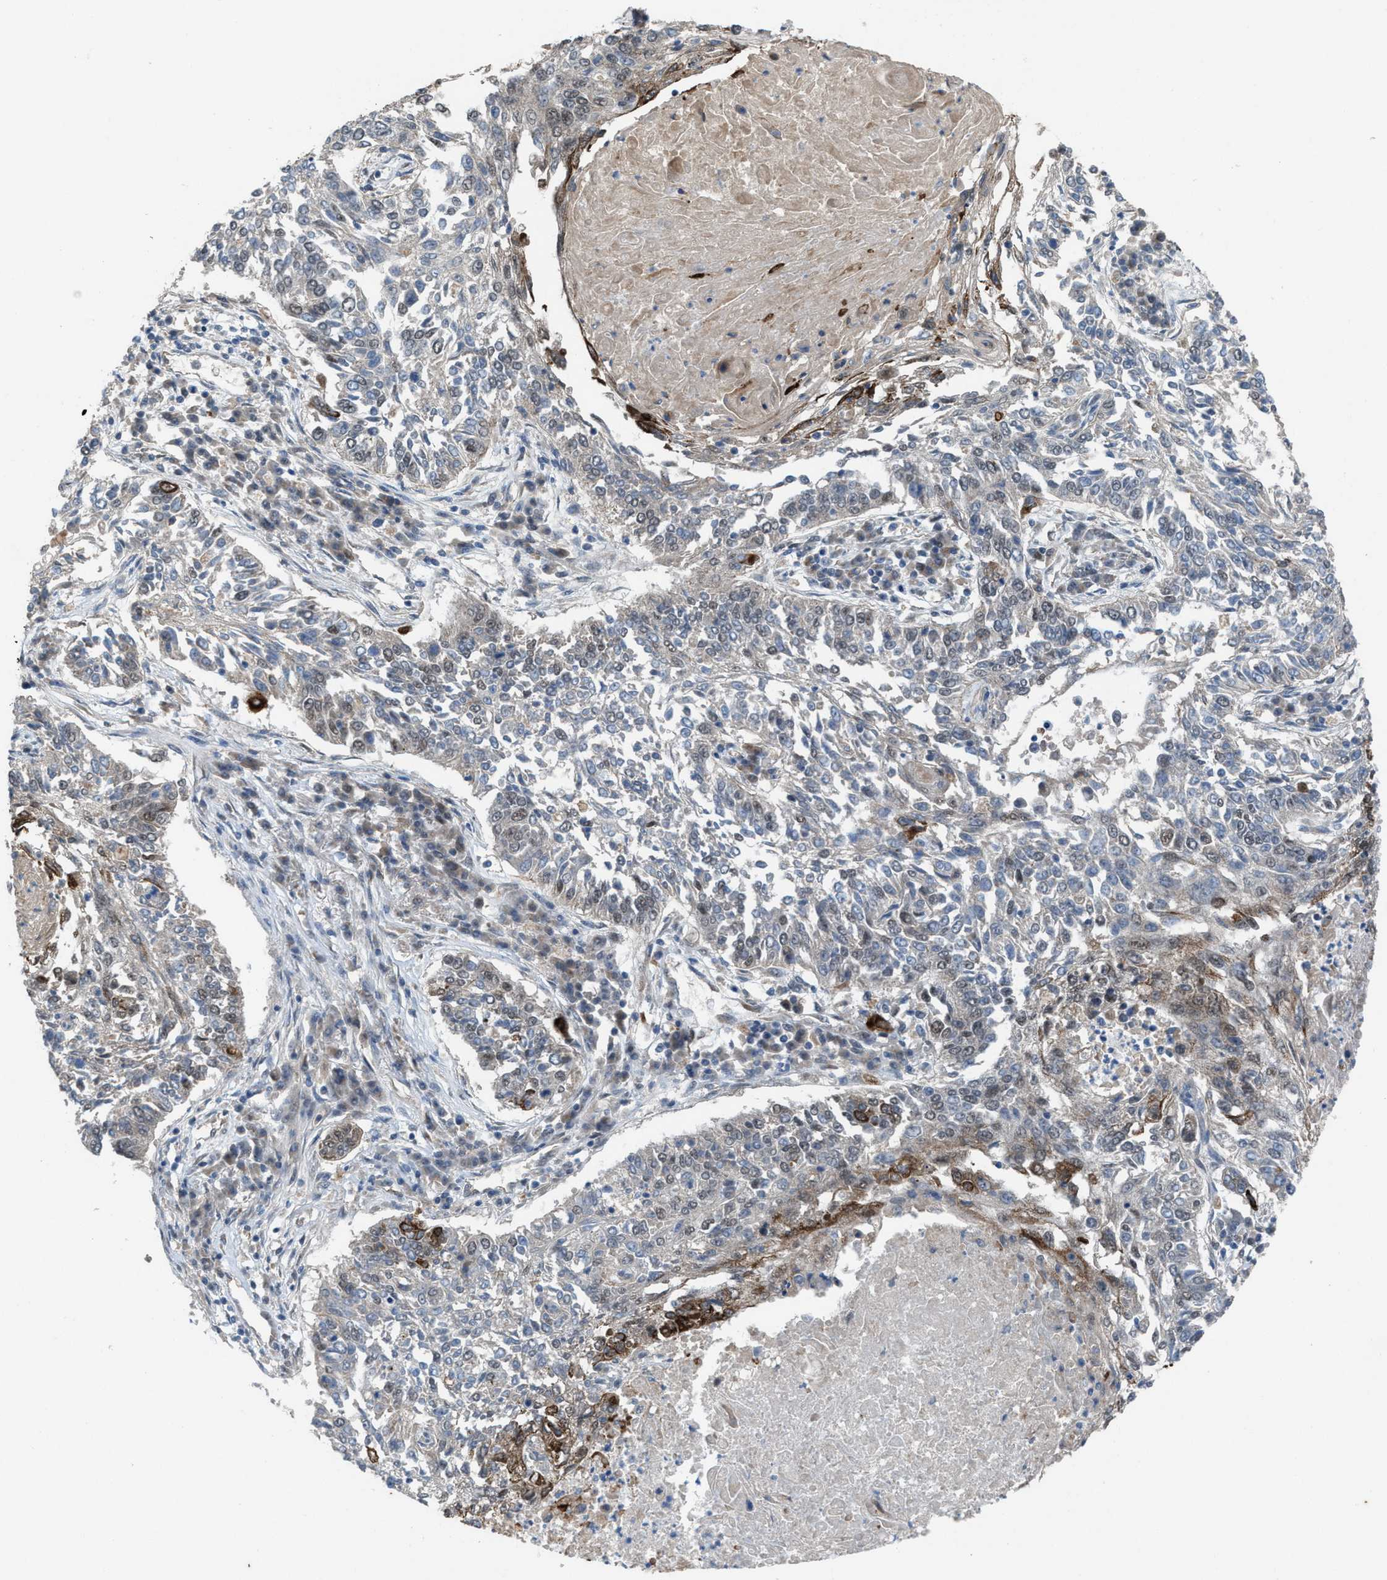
{"staining": {"intensity": "negative", "quantity": "none", "location": "none"}, "tissue": "lung cancer", "cell_type": "Tumor cells", "image_type": "cancer", "snomed": [{"axis": "morphology", "description": "Normal tissue, NOS"}, {"axis": "morphology", "description": "Squamous cell carcinoma, NOS"}, {"axis": "topography", "description": "Cartilage tissue"}, {"axis": "topography", "description": "Bronchus"}, {"axis": "topography", "description": "Lung"}], "caption": "Tumor cells are negative for brown protein staining in squamous cell carcinoma (lung).", "gene": "PLAA", "patient": {"sex": "female", "age": 49}}